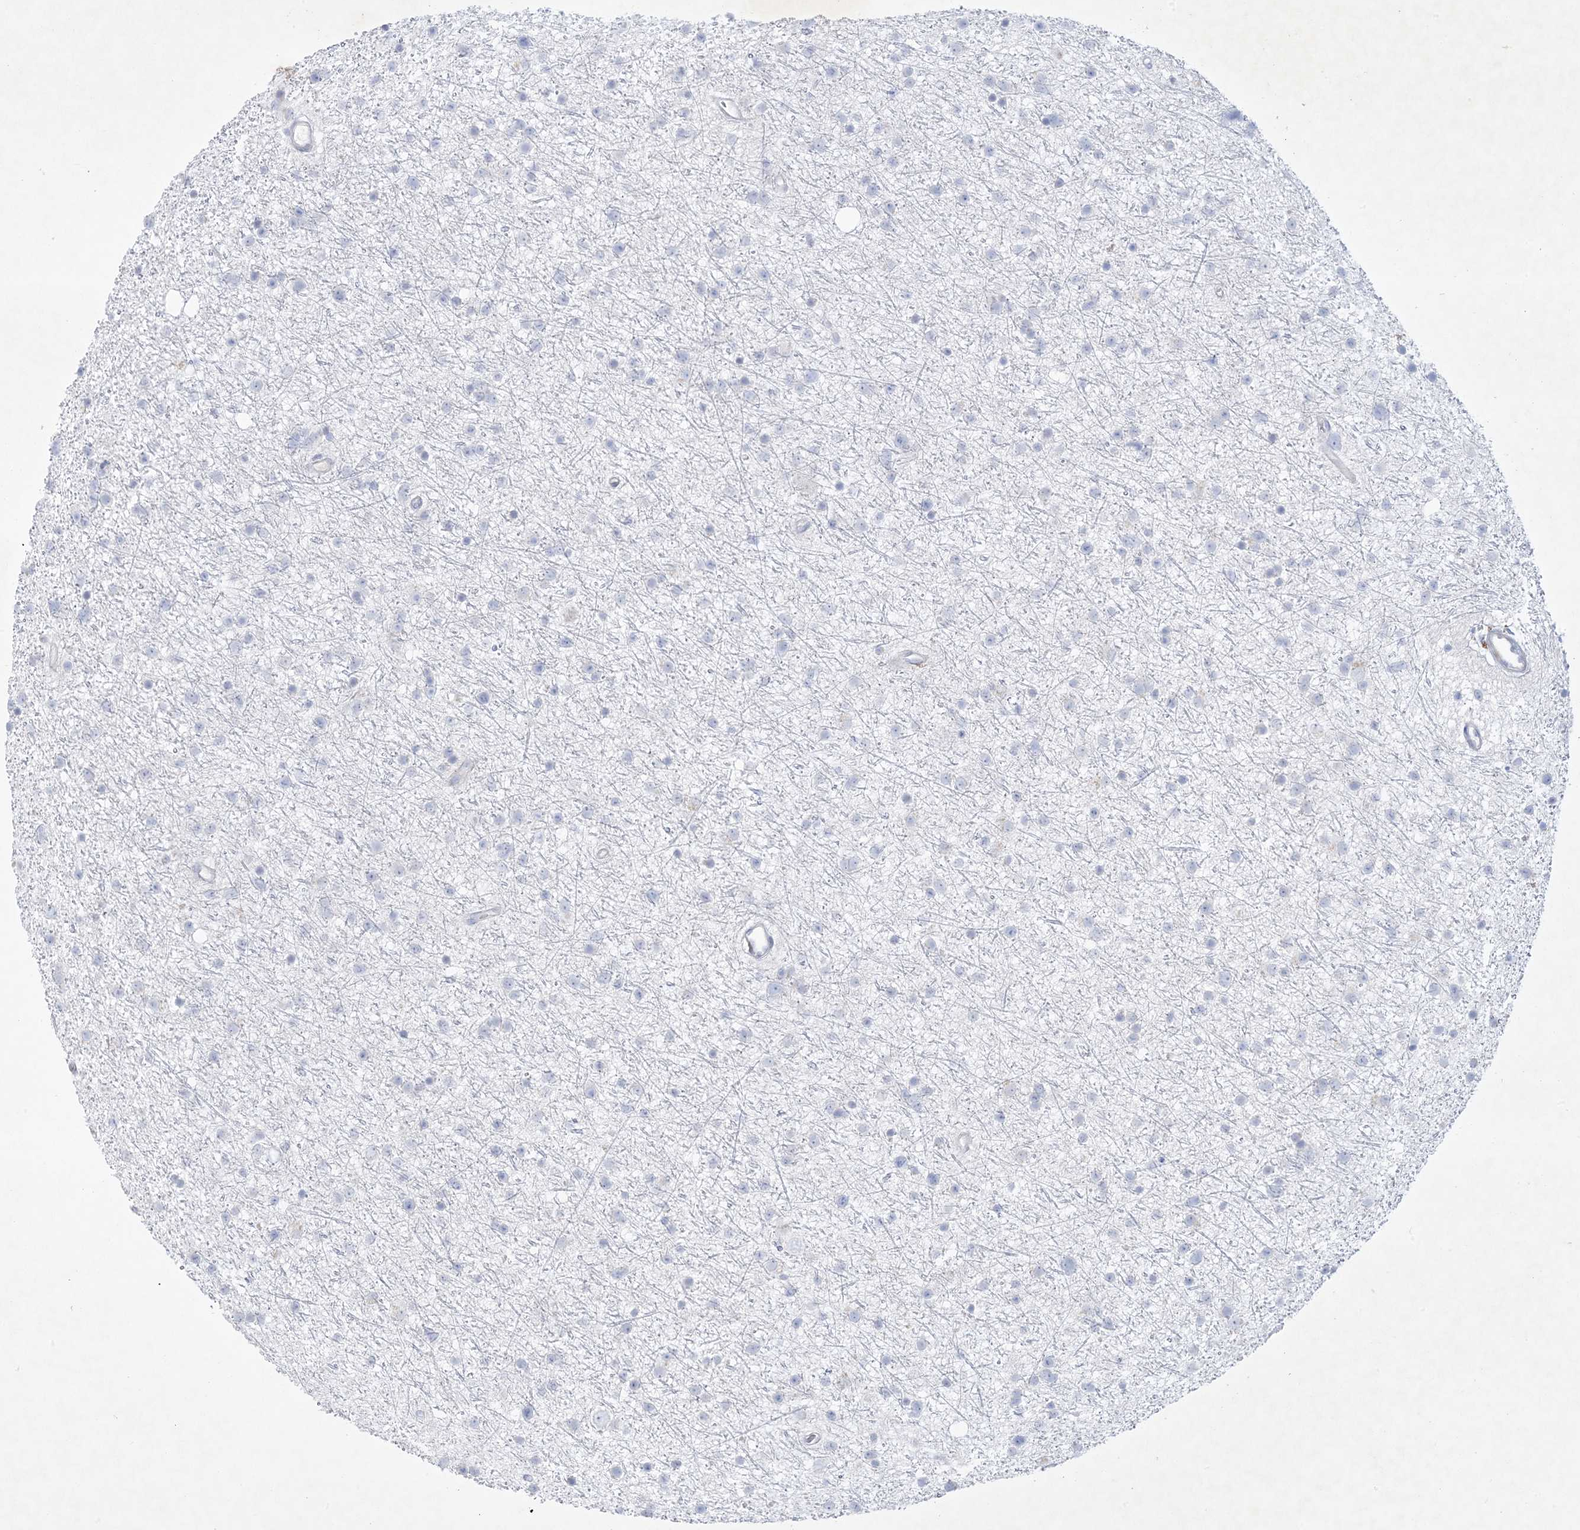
{"staining": {"intensity": "negative", "quantity": "none", "location": "none"}, "tissue": "glioma", "cell_type": "Tumor cells", "image_type": "cancer", "snomed": [{"axis": "morphology", "description": "Glioma, malignant, Low grade"}, {"axis": "topography", "description": "Cerebral cortex"}], "caption": "Immunohistochemical staining of malignant low-grade glioma demonstrates no significant expression in tumor cells.", "gene": "B3GNT7", "patient": {"sex": "female", "age": 39}}